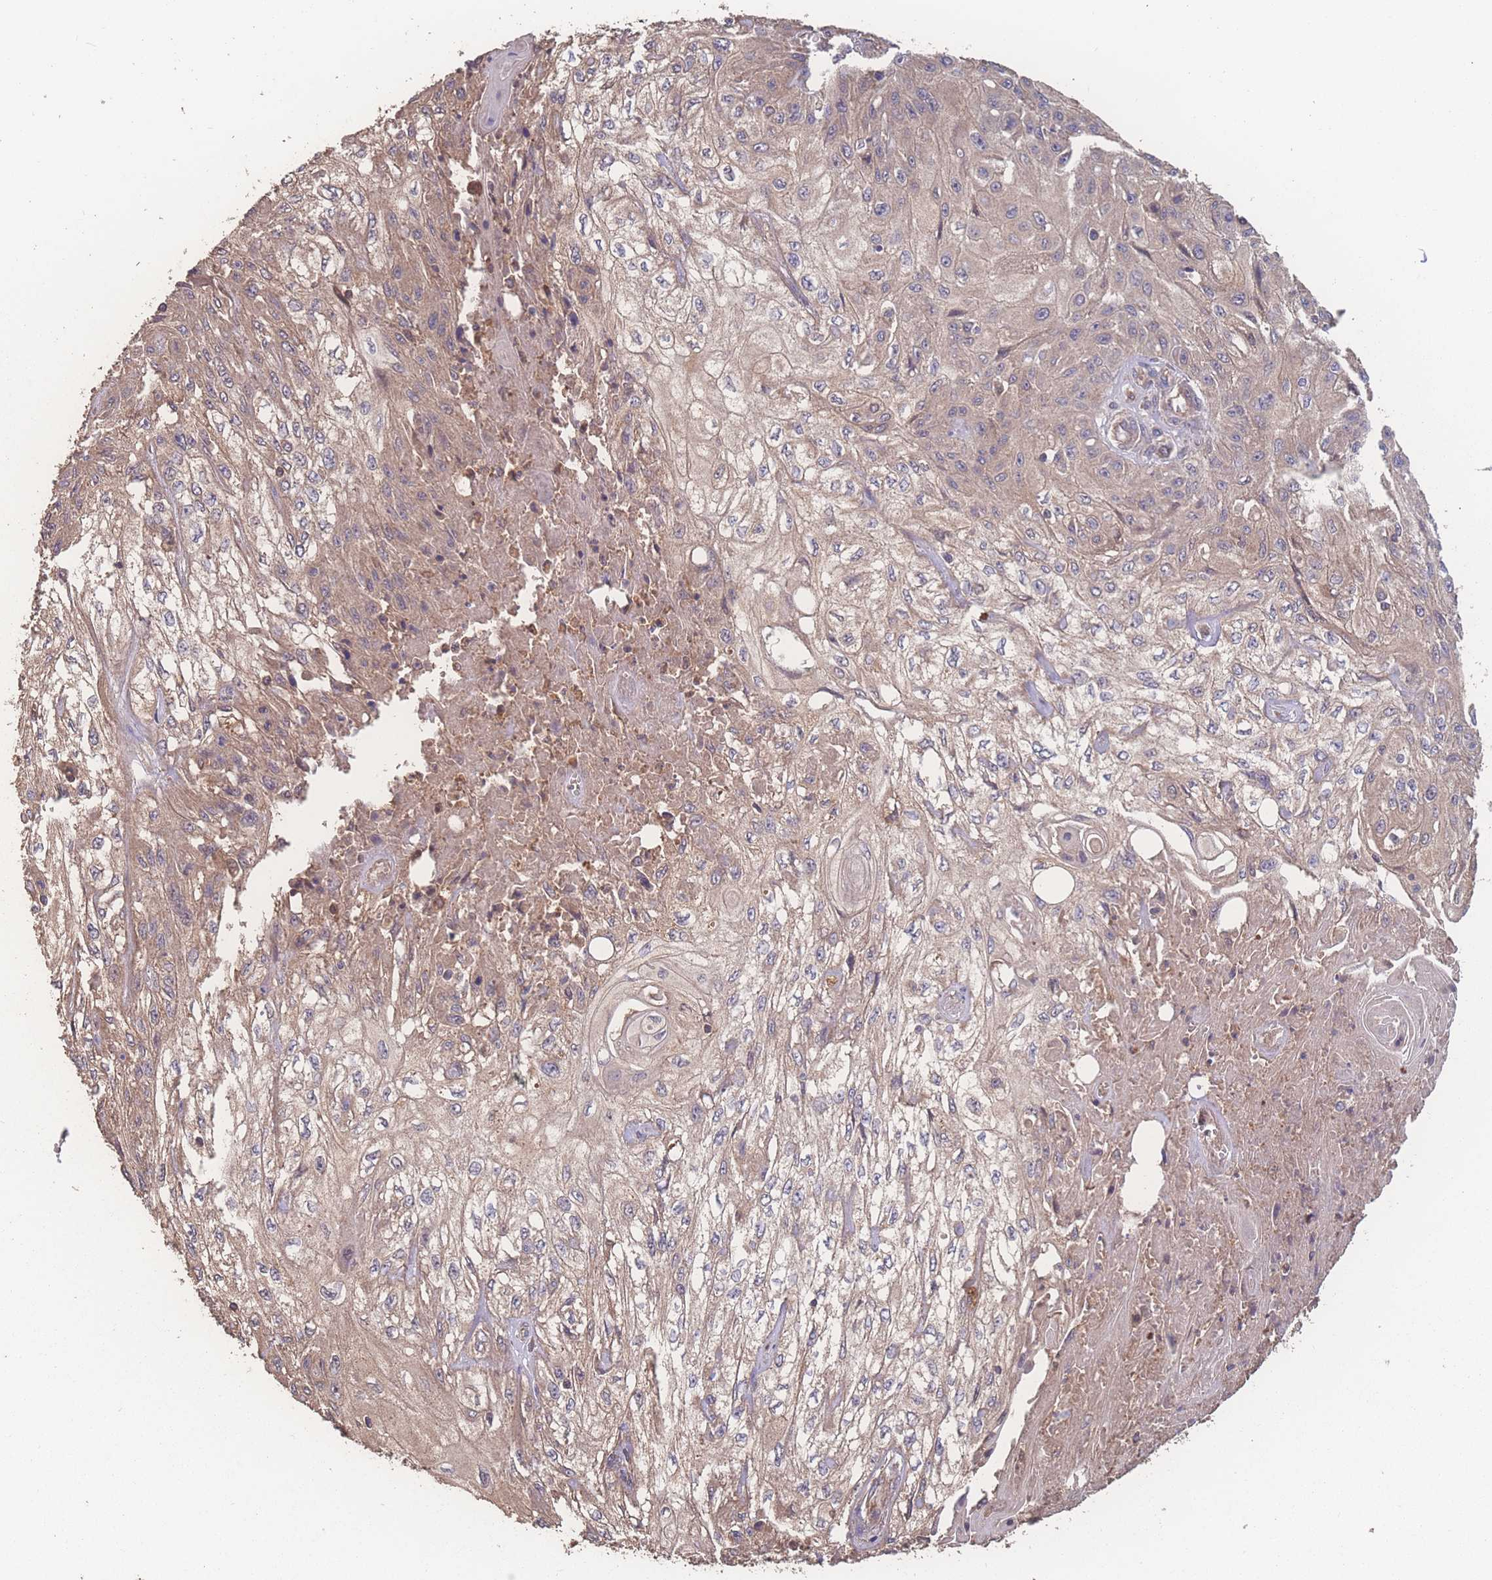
{"staining": {"intensity": "weak", "quantity": "25%-75%", "location": "cytoplasmic/membranous"}, "tissue": "skin cancer", "cell_type": "Tumor cells", "image_type": "cancer", "snomed": [{"axis": "morphology", "description": "Squamous cell carcinoma, NOS"}, {"axis": "morphology", "description": "Squamous cell carcinoma, metastatic, NOS"}, {"axis": "topography", "description": "Skin"}, {"axis": "topography", "description": "Lymph node"}], "caption": "DAB immunohistochemical staining of metastatic squamous cell carcinoma (skin) shows weak cytoplasmic/membranous protein expression in approximately 25%-75% of tumor cells. The staining was performed using DAB to visualize the protein expression in brown, while the nuclei were stained in blue with hematoxylin (Magnification: 20x).", "gene": "ATXN10", "patient": {"sex": "male", "age": 75}}